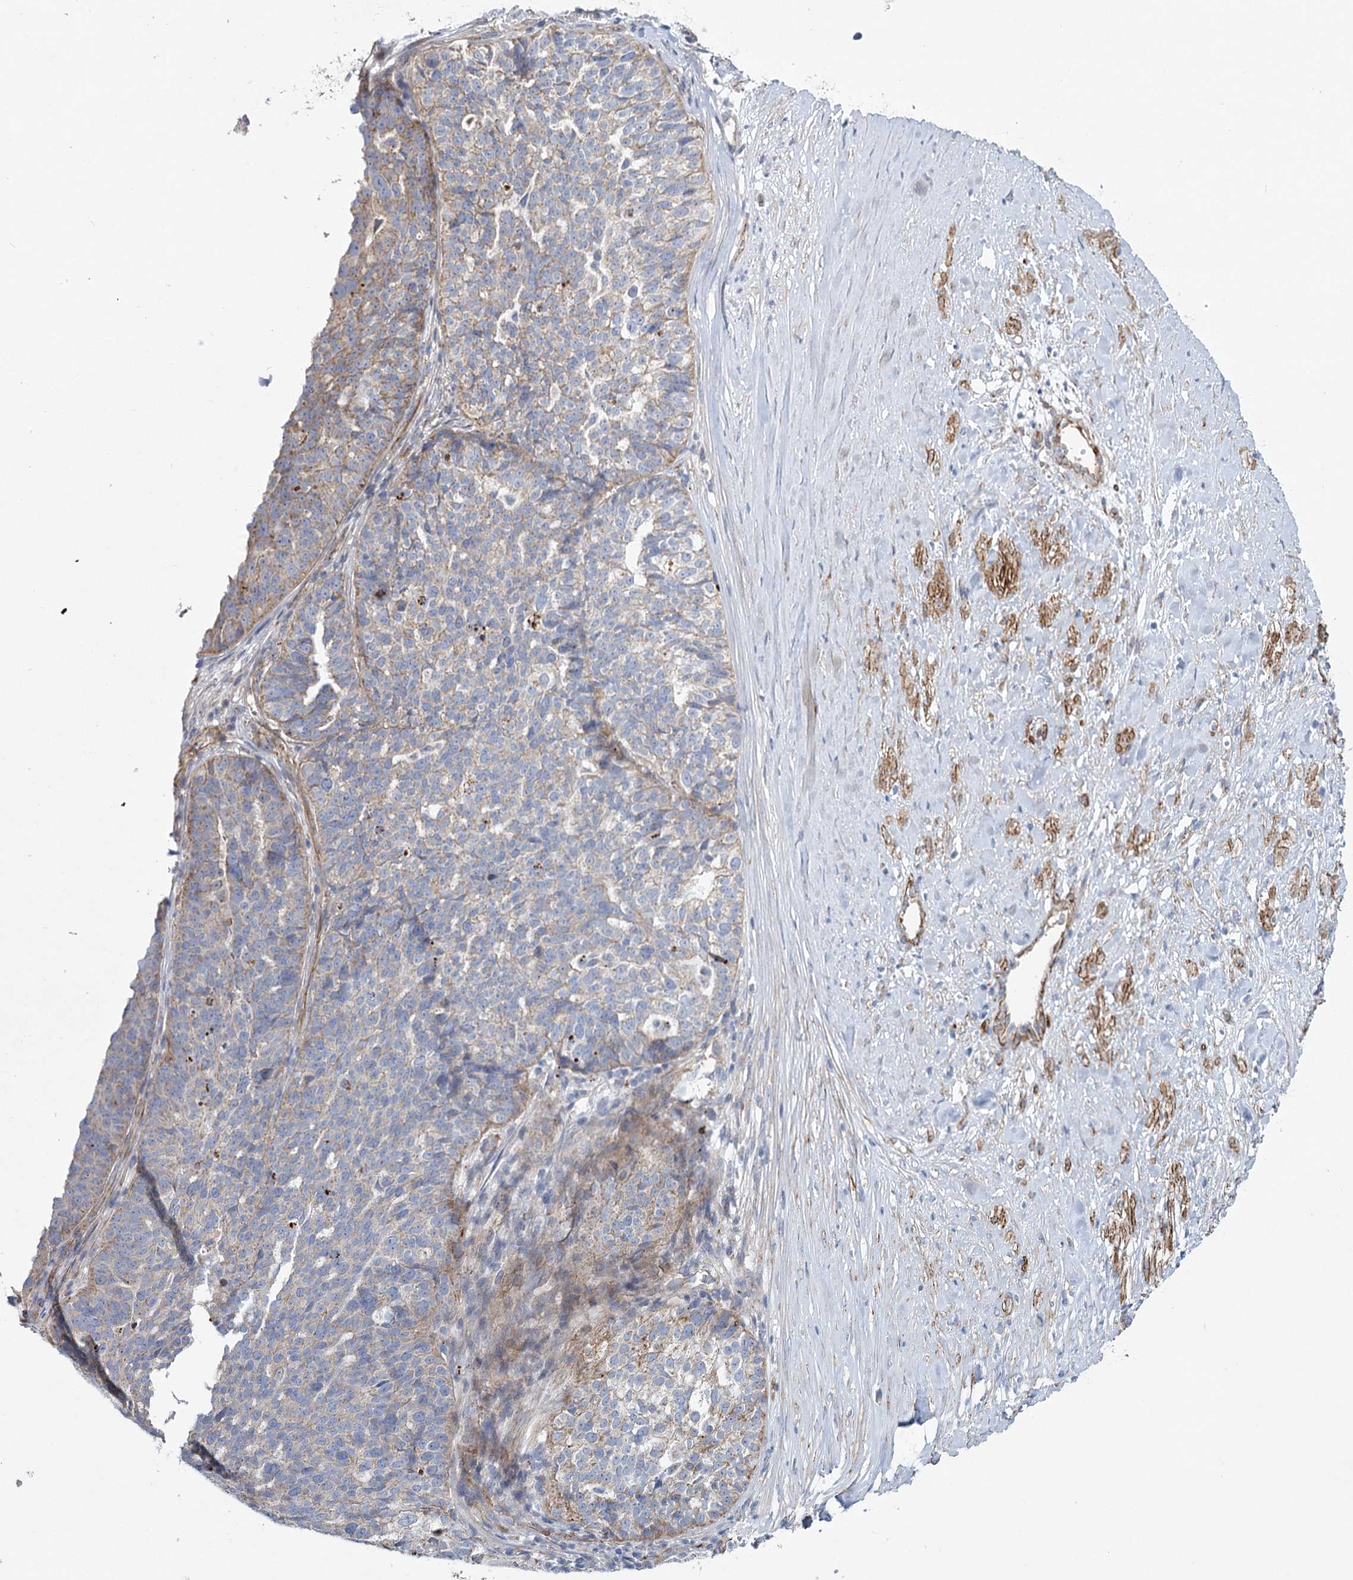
{"staining": {"intensity": "weak", "quantity": "25%-75%", "location": "cytoplasmic/membranous"}, "tissue": "ovarian cancer", "cell_type": "Tumor cells", "image_type": "cancer", "snomed": [{"axis": "morphology", "description": "Cystadenocarcinoma, serous, NOS"}, {"axis": "topography", "description": "Ovary"}], "caption": "Human ovarian serous cystadenocarcinoma stained with a brown dye reveals weak cytoplasmic/membranous positive positivity in approximately 25%-75% of tumor cells.", "gene": "TMEM164", "patient": {"sex": "female", "age": 59}}